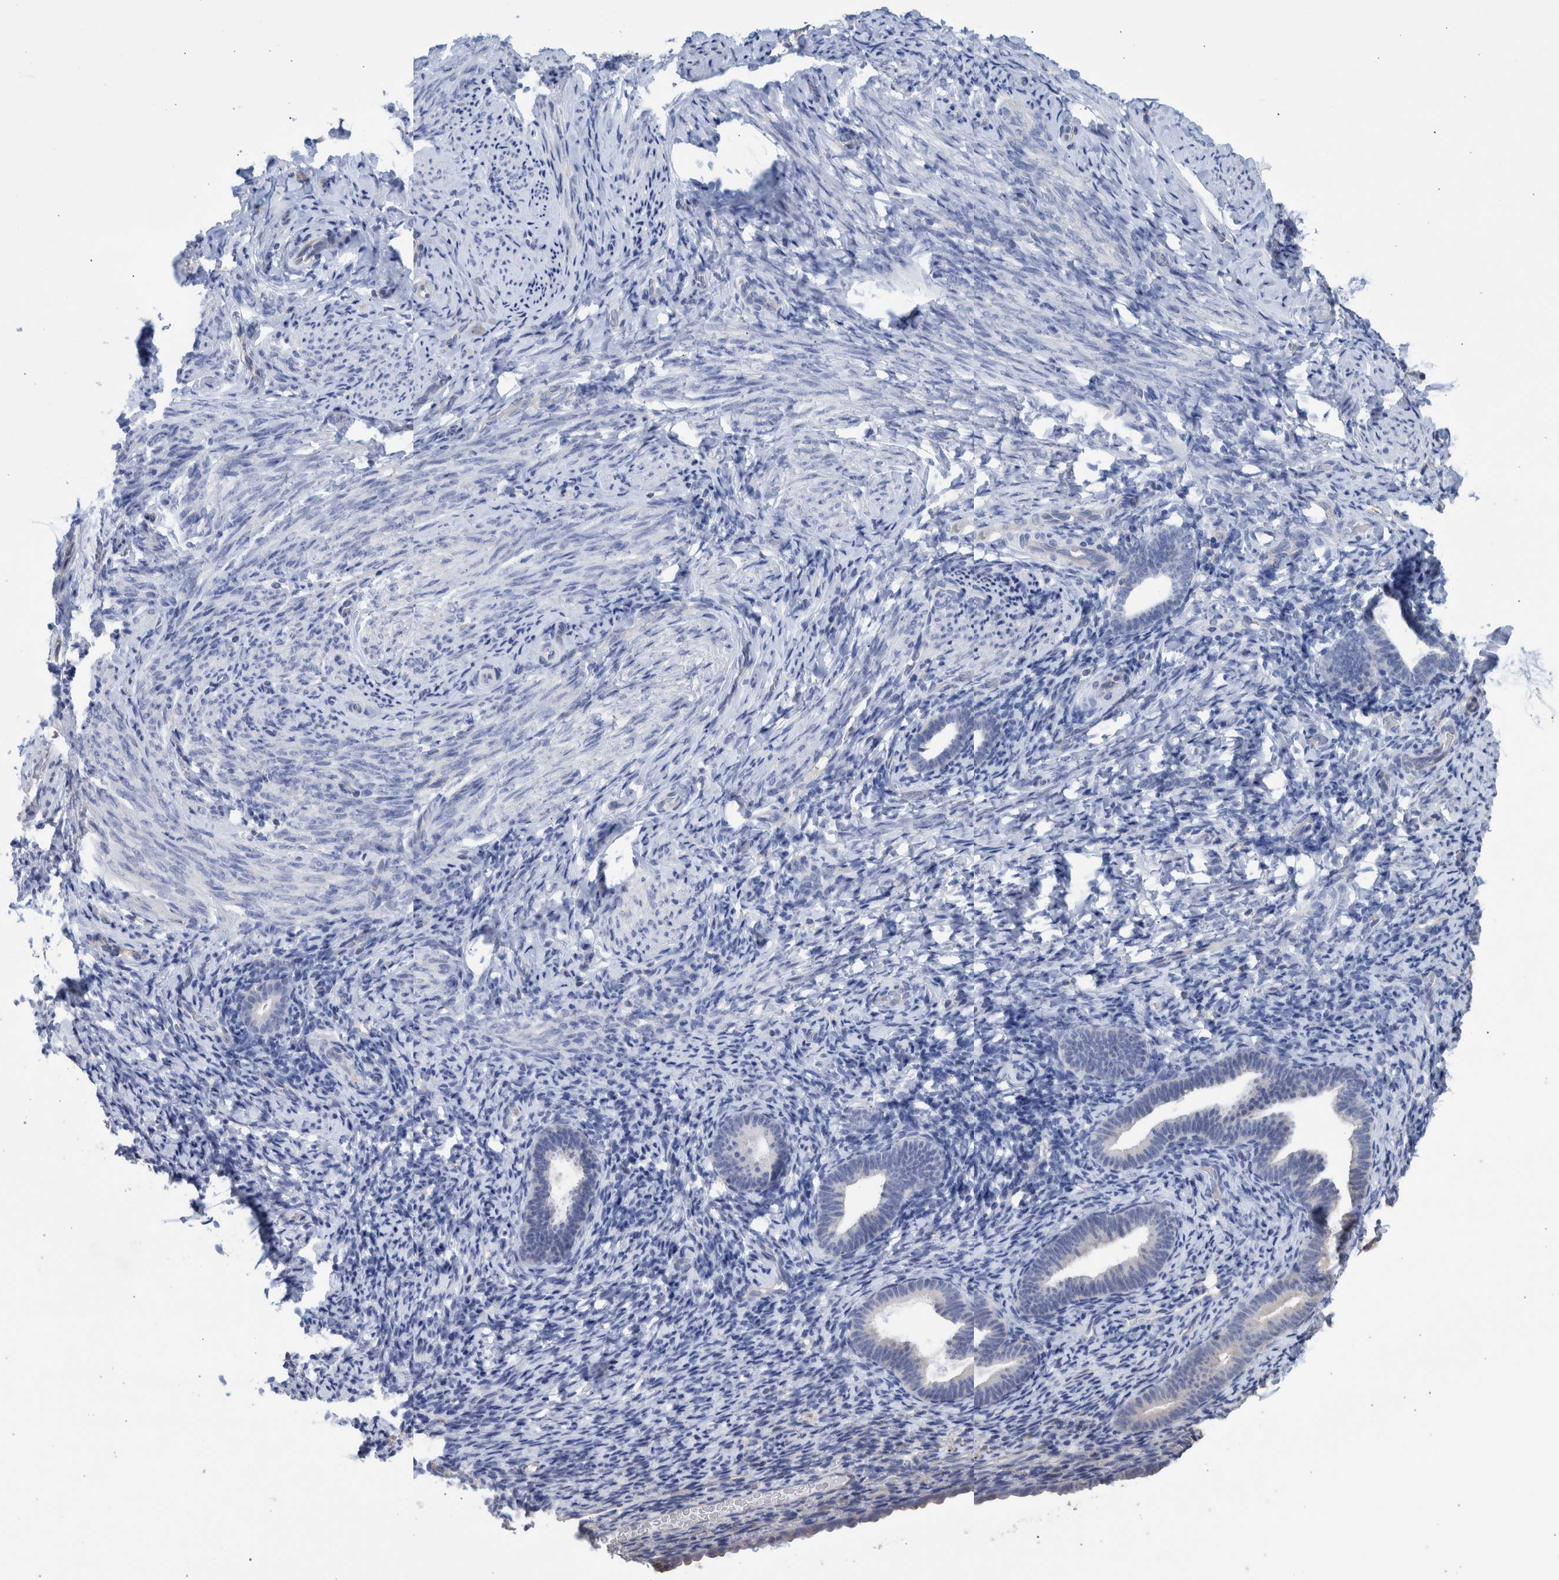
{"staining": {"intensity": "negative", "quantity": "none", "location": "none"}, "tissue": "endometrium", "cell_type": "Cells in endometrial stroma", "image_type": "normal", "snomed": [{"axis": "morphology", "description": "Normal tissue, NOS"}, {"axis": "topography", "description": "Endometrium"}], "caption": "There is no significant positivity in cells in endometrial stroma of endometrium. (Stains: DAB (3,3'-diaminobenzidine) immunohistochemistry with hematoxylin counter stain, Microscopy: brightfield microscopy at high magnification).", "gene": "PPP3CC", "patient": {"sex": "female", "age": 51}}